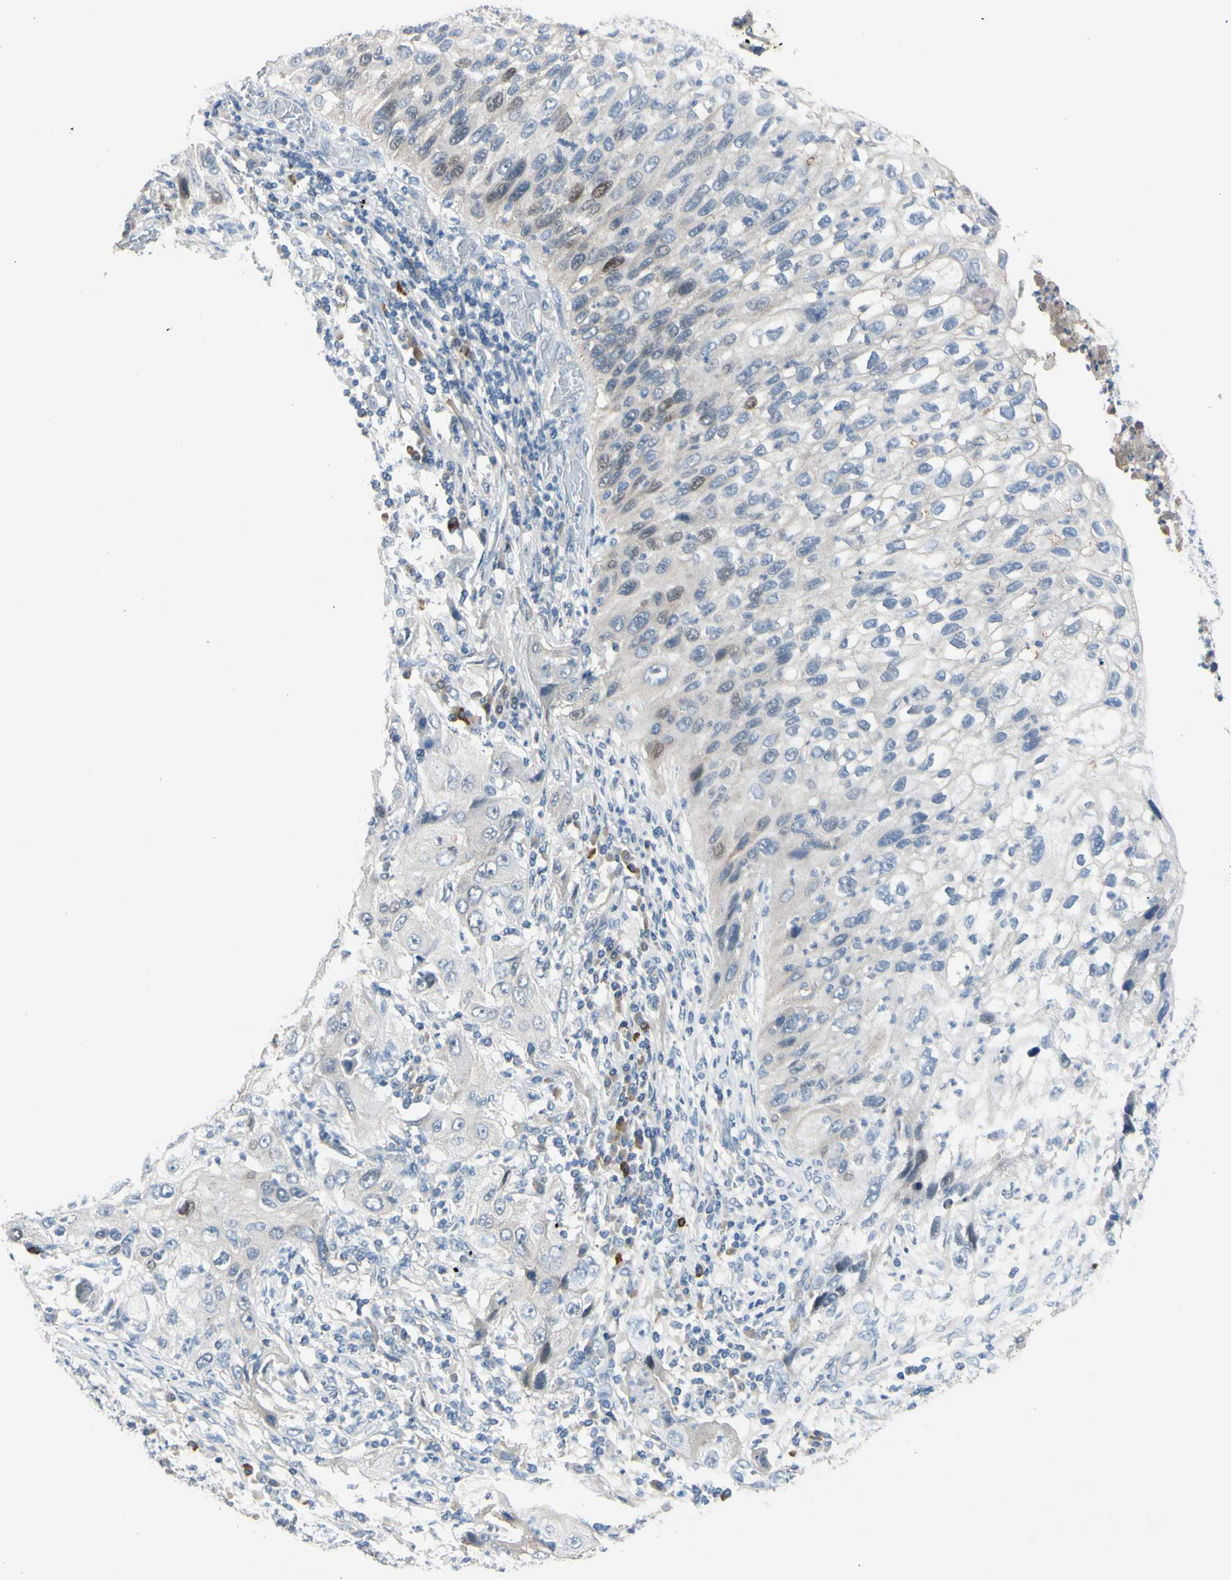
{"staining": {"intensity": "weak", "quantity": "<25%", "location": "nuclear"}, "tissue": "lung cancer", "cell_type": "Tumor cells", "image_type": "cancer", "snomed": [{"axis": "morphology", "description": "Inflammation, NOS"}, {"axis": "morphology", "description": "Squamous cell carcinoma, NOS"}, {"axis": "topography", "description": "Lymph node"}, {"axis": "topography", "description": "Soft tissue"}, {"axis": "topography", "description": "Lung"}], "caption": "Tumor cells show no significant positivity in lung cancer (squamous cell carcinoma).", "gene": "LHX9", "patient": {"sex": "male", "age": 66}}